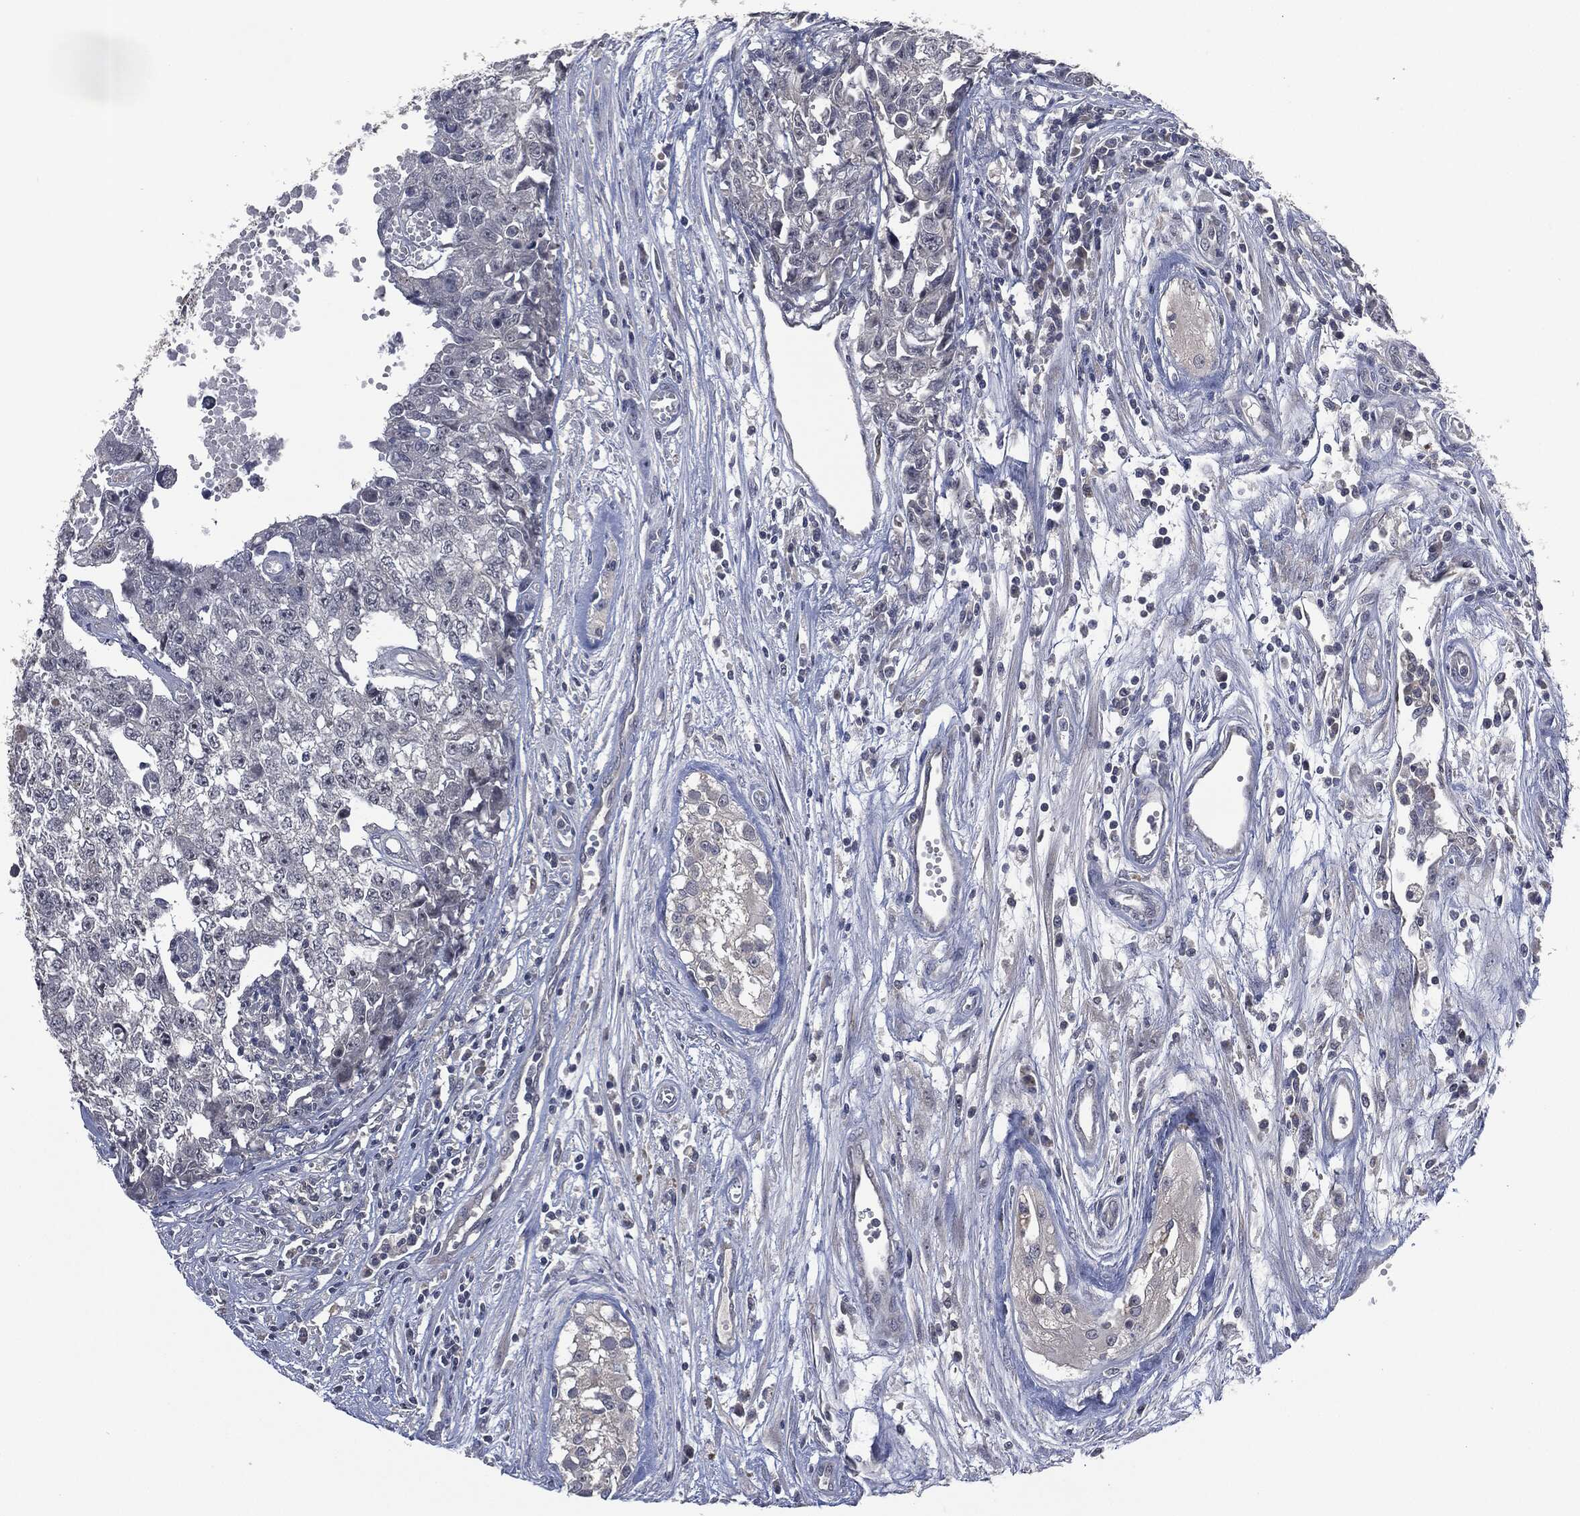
{"staining": {"intensity": "negative", "quantity": "none", "location": "none"}, "tissue": "testis cancer", "cell_type": "Tumor cells", "image_type": "cancer", "snomed": [{"axis": "morphology", "description": "Seminoma, NOS"}, {"axis": "morphology", "description": "Carcinoma, Embryonal, NOS"}, {"axis": "topography", "description": "Testis"}], "caption": "Immunohistochemistry (IHC) micrograph of embryonal carcinoma (testis) stained for a protein (brown), which displays no expression in tumor cells.", "gene": "IL1RN", "patient": {"sex": "male", "age": 22}}